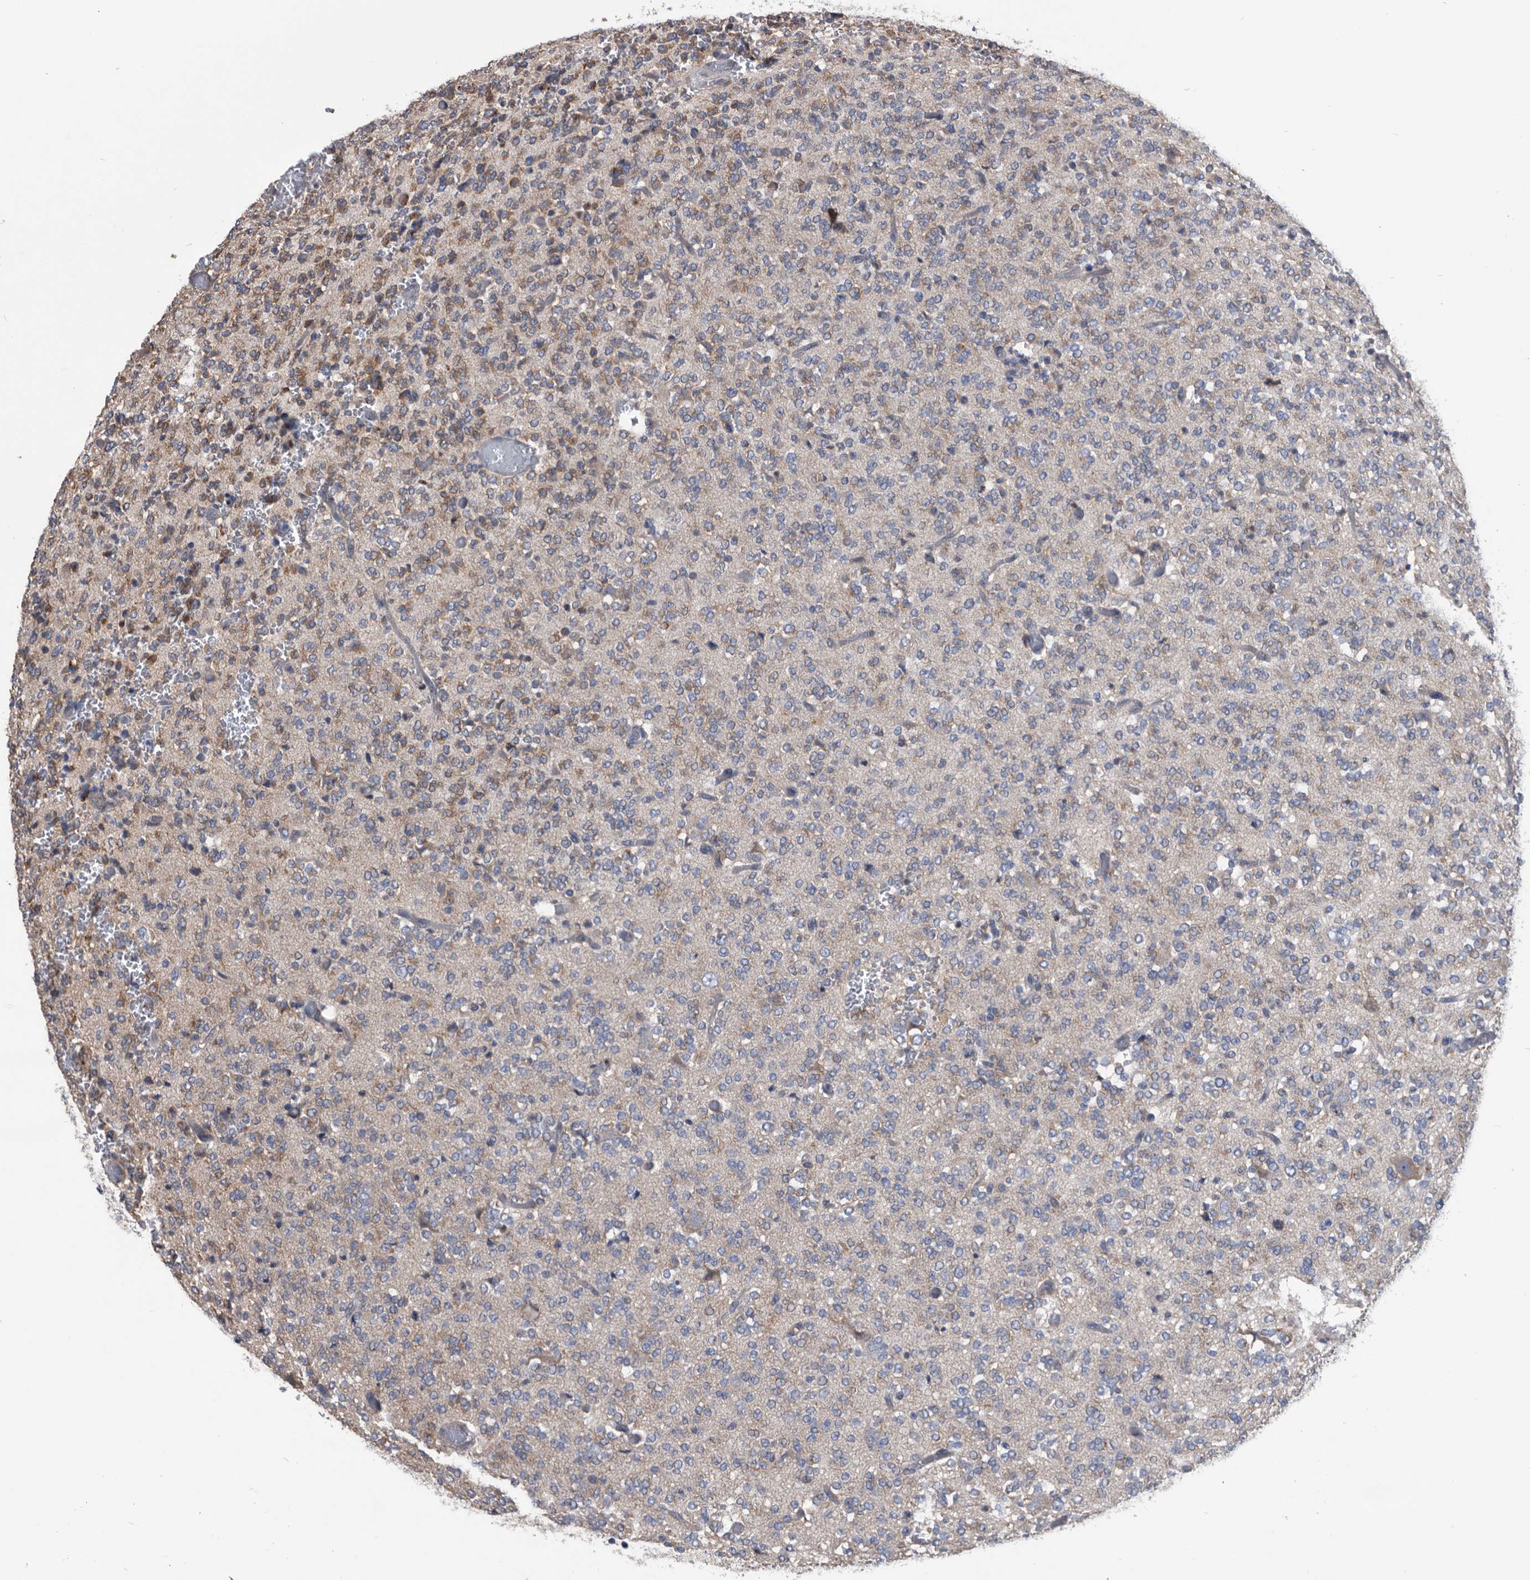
{"staining": {"intensity": "moderate", "quantity": "<25%", "location": "cytoplasmic/membranous"}, "tissue": "glioma", "cell_type": "Tumor cells", "image_type": "cancer", "snomed": [{"axis": "morphology", "description": "Glioma, malignant, Low grade"}, {"axis": "topography", "description": "Brain"}], "caption": "Glioma stained with a brown dye demonstrates moderate cytoplasmic/membranous positive positivity in approximately <25% of tumor cells.", "gene": "NRBP1", "patient": {"sex": "male", "age": 38}}